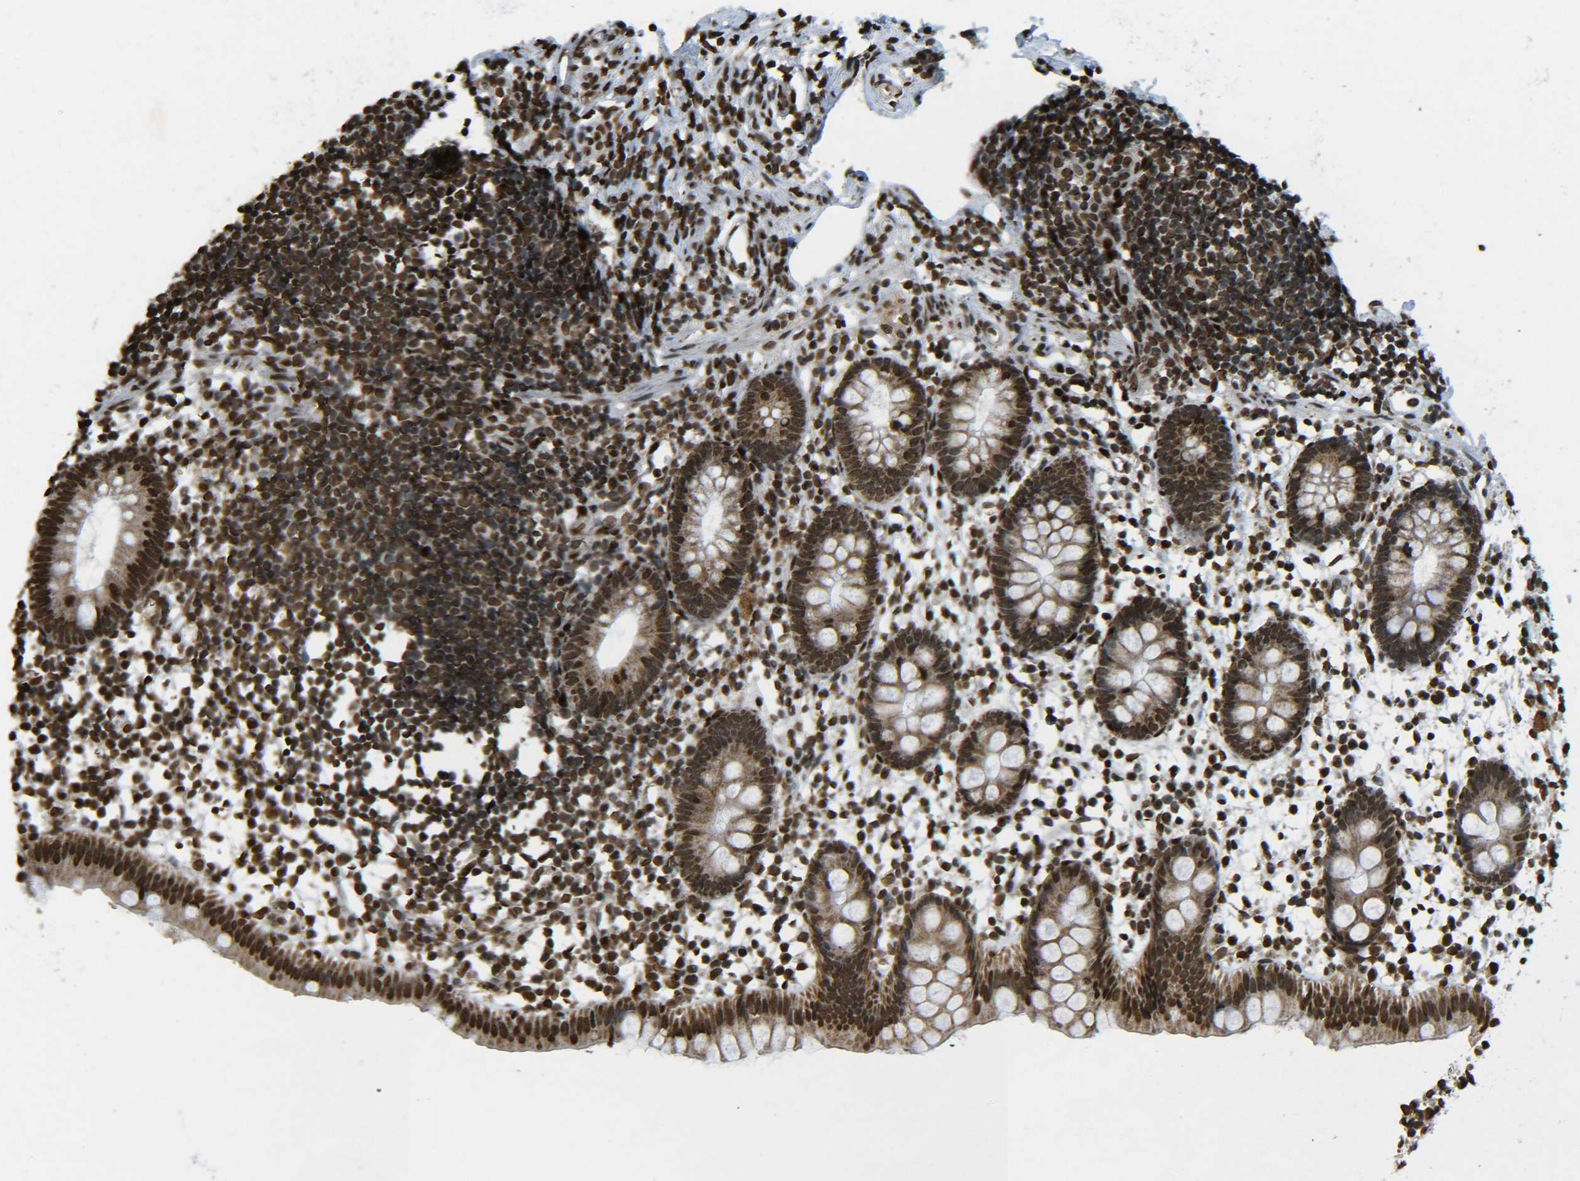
{"staining": {"intensity": "strong", "quantity": ">75%", "location": "cytoplasmic/membranous,nuclear"}, "tissue": "appendix", "cell_type": "Glandular cells", "image_type": "normal", "snomed": [{"axis": "morphology", "description": "Normal tissue, NOS"}, {"axis": "topography", "description": "Appendix"}], "caption": "Immunohistochemistry photomicrograph of normal appendix: human appendix stained using immunohistochemistry reveals high levels of strong protein expression localized specifically in the cytoplasmic/membranous,nuclear of glandular cells, appearing as a cytoplasmic/membranous,nuclear brown color.", "gene": "NEUROG2", "patient": {"sex": "female", "age": 20}}